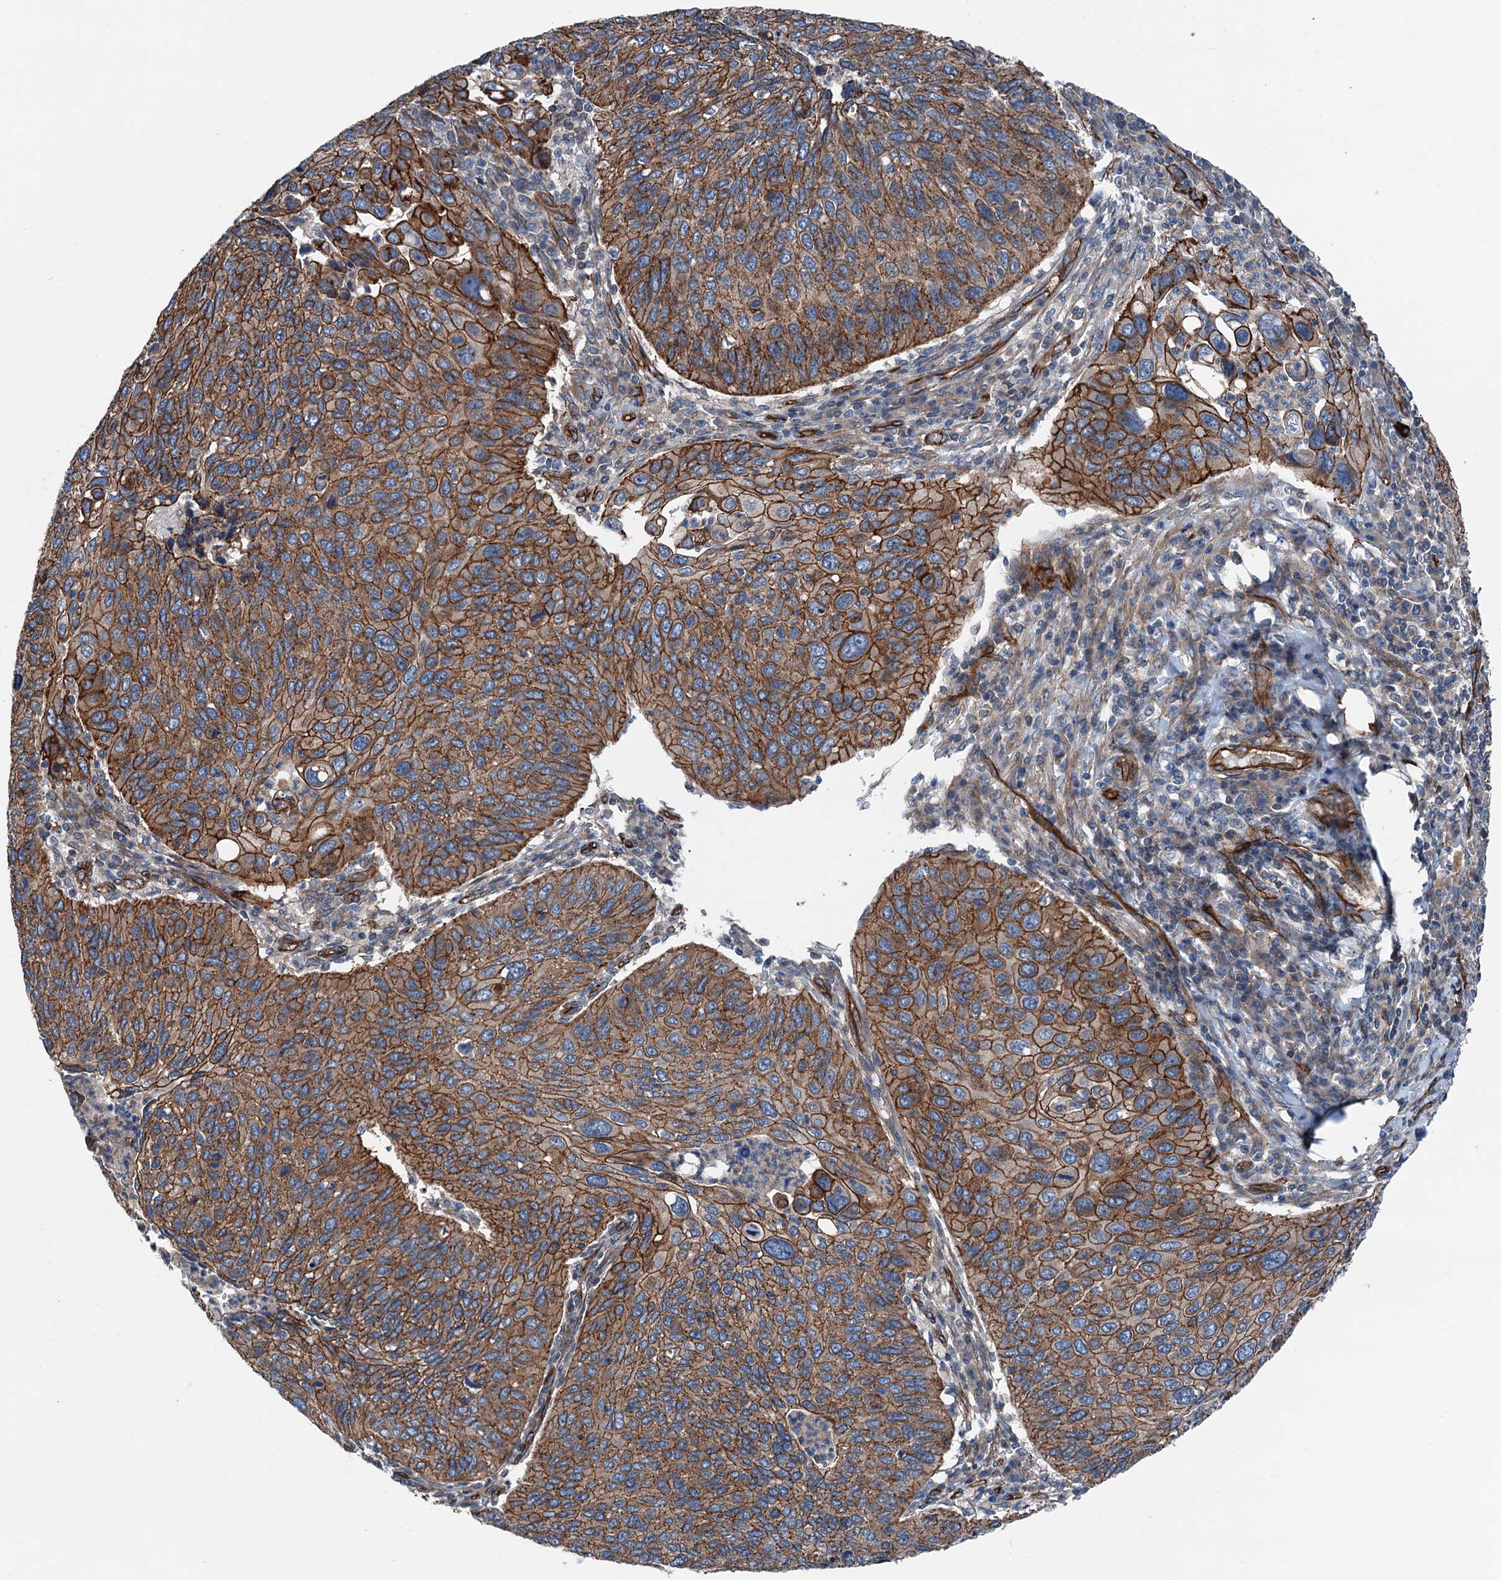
{"staining": {"intensity": "strong", "quantity": ">75%", "location": "cytoplasmic/membranous"}, "tissue": "cervical cancer", "cell_type": "Tumor cells", "image_type": "cancer", "snomed": [{"axis": "morphology", "description": "Squamous cell carcinoma, NOS"}, {"axis": "topography", "description": "Cervix"}], "caption": "There is high levels of strong cytoplasmic/membranous staining in tumor cells of squamous cell carcinoma (cervical), as demonstrated by immunohistochemical staining (brown color).", "gene": "NMRAL1", "patient": {"sex": "female", "age": 38}}